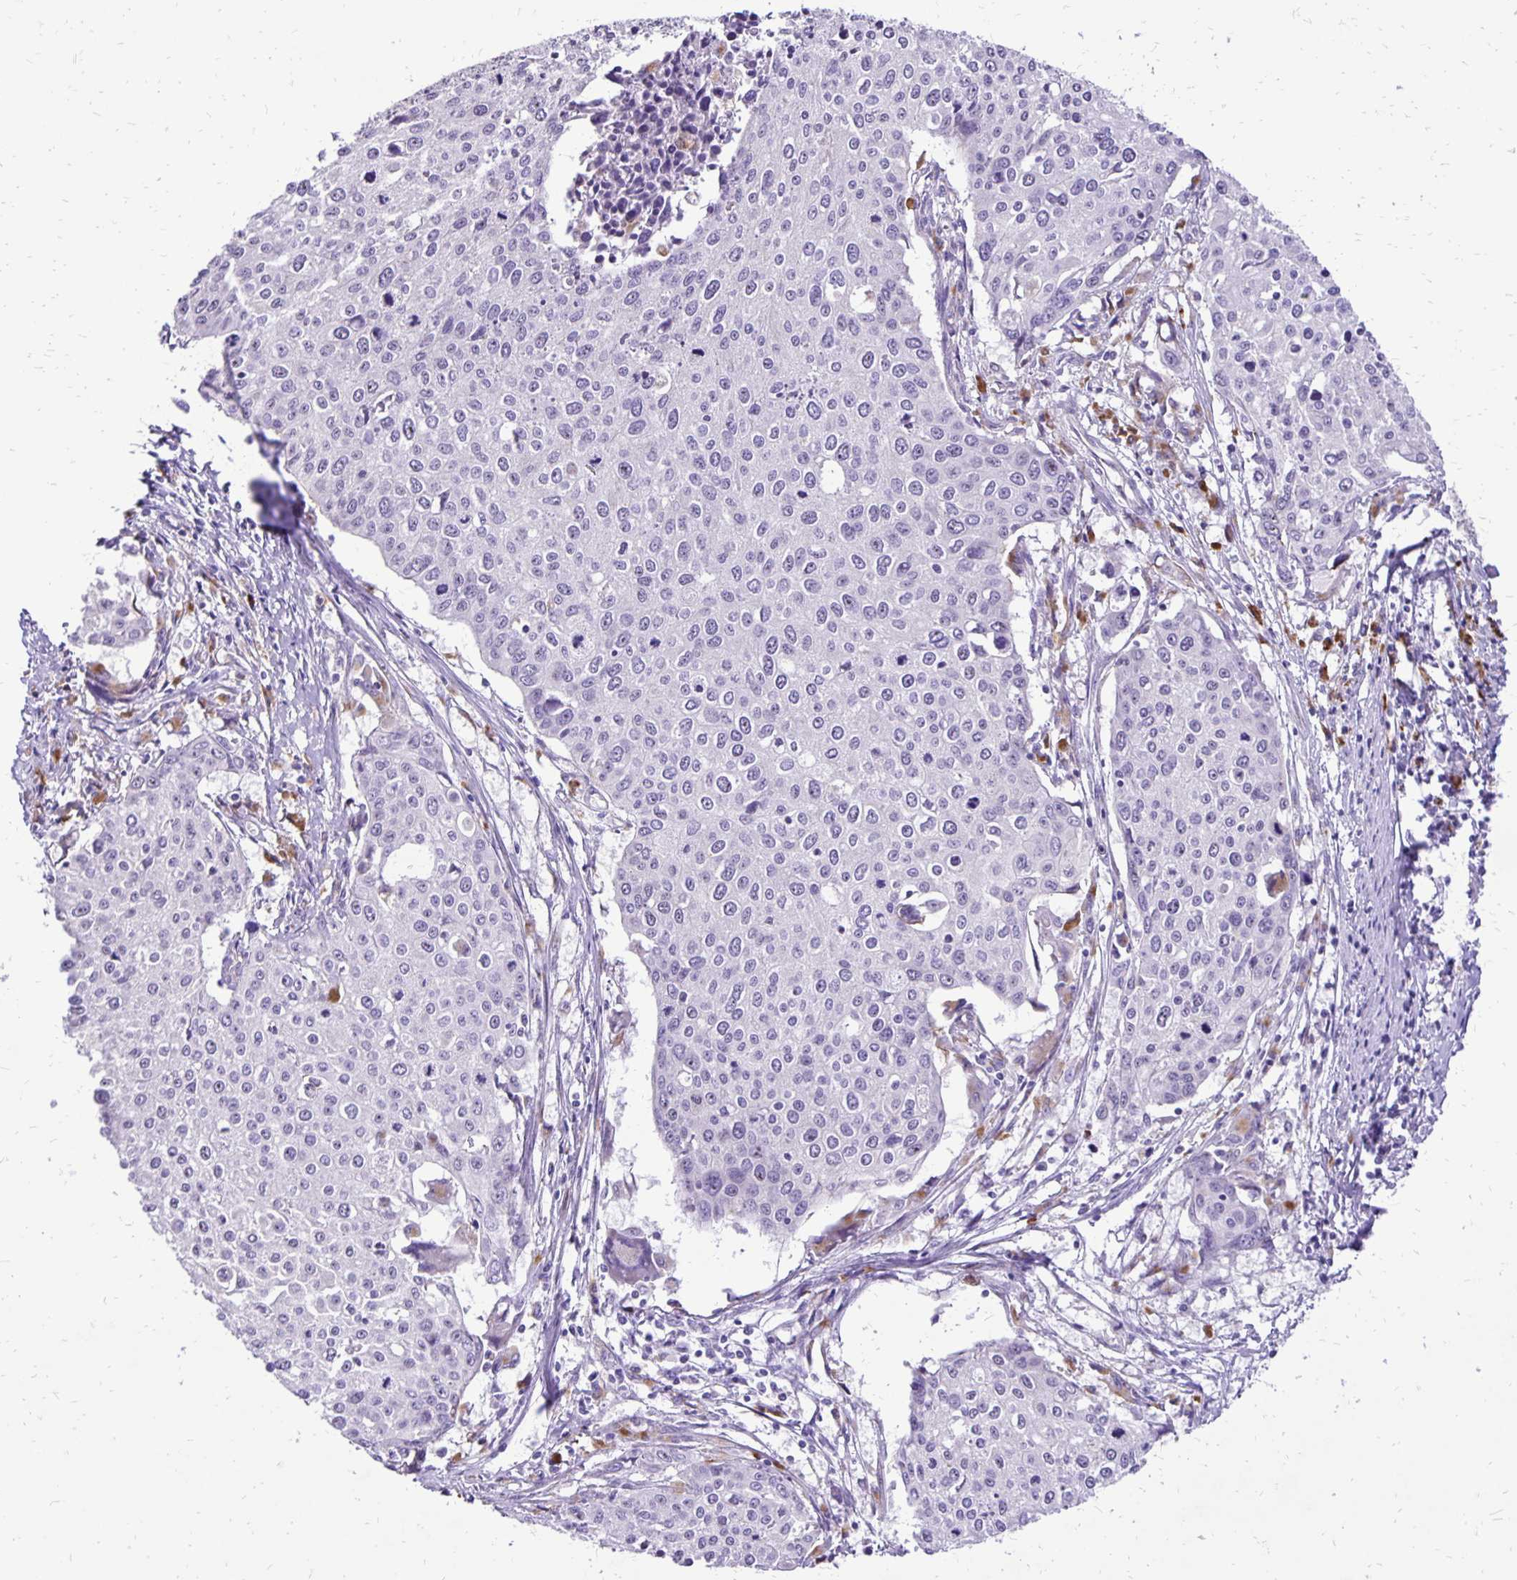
{"staining": {"intensity": "negative", "quantity": "none", "location": "none"}, "tissue": "cervical cancer", "cell_type": "Tumor cells", "image_type": "cancer", "snomed": [{"axis": "morphology", "description": "Squamous cell carcinoma, NOS"}, {"axis": "topography", "description": "Cervix"}], "caption": "DAB immunohistochemical staining of human cervical squamous cell carcinoma exhibits no significant expression in tumor cells. (DAB immunohistochemistry (IHC), high magnification).", "gene": "EIF5A", "patient": {"sex": "female", "age": 38}}